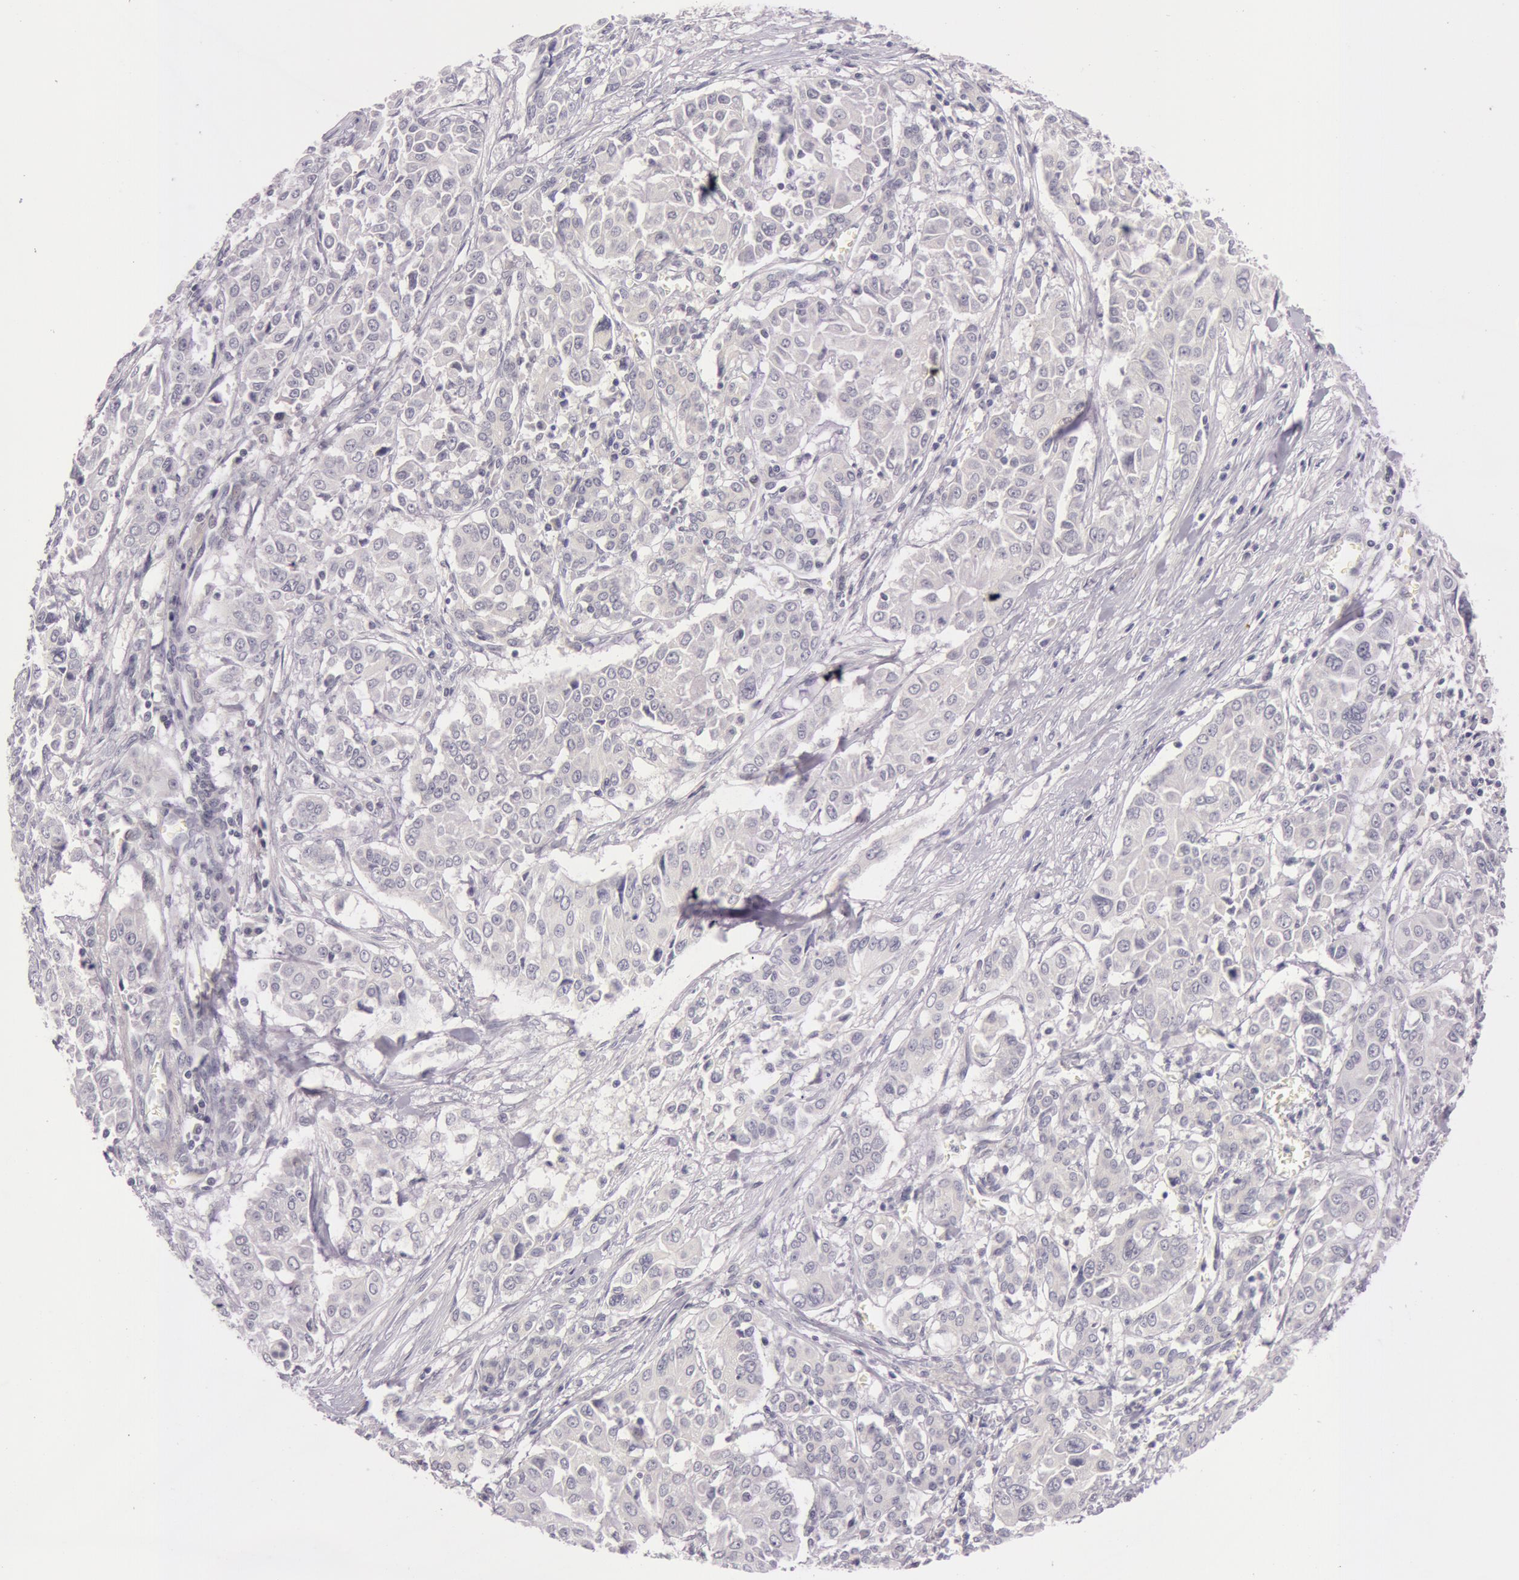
{"staining": {"intensity": "negative", "quantity": "none", "location": "none"}, "tissue": "pancreatic cancer", "cell_type": "Tumor cells", "image_type": "cancer", "snomed": [{"axis": "morphology", "description": "Adenocarcinoma, NOS"}, {"axis": "topography", "description": "Pancreas"}], "caption": "A micrograph of pancreatic cancer (adenocarcinoma) stained for a protein shows no brown staining in tumor cells. Nuclei are stained in blue.", "gene": "RBMY1F", "patient": {"sex": "female", "age": 52}}